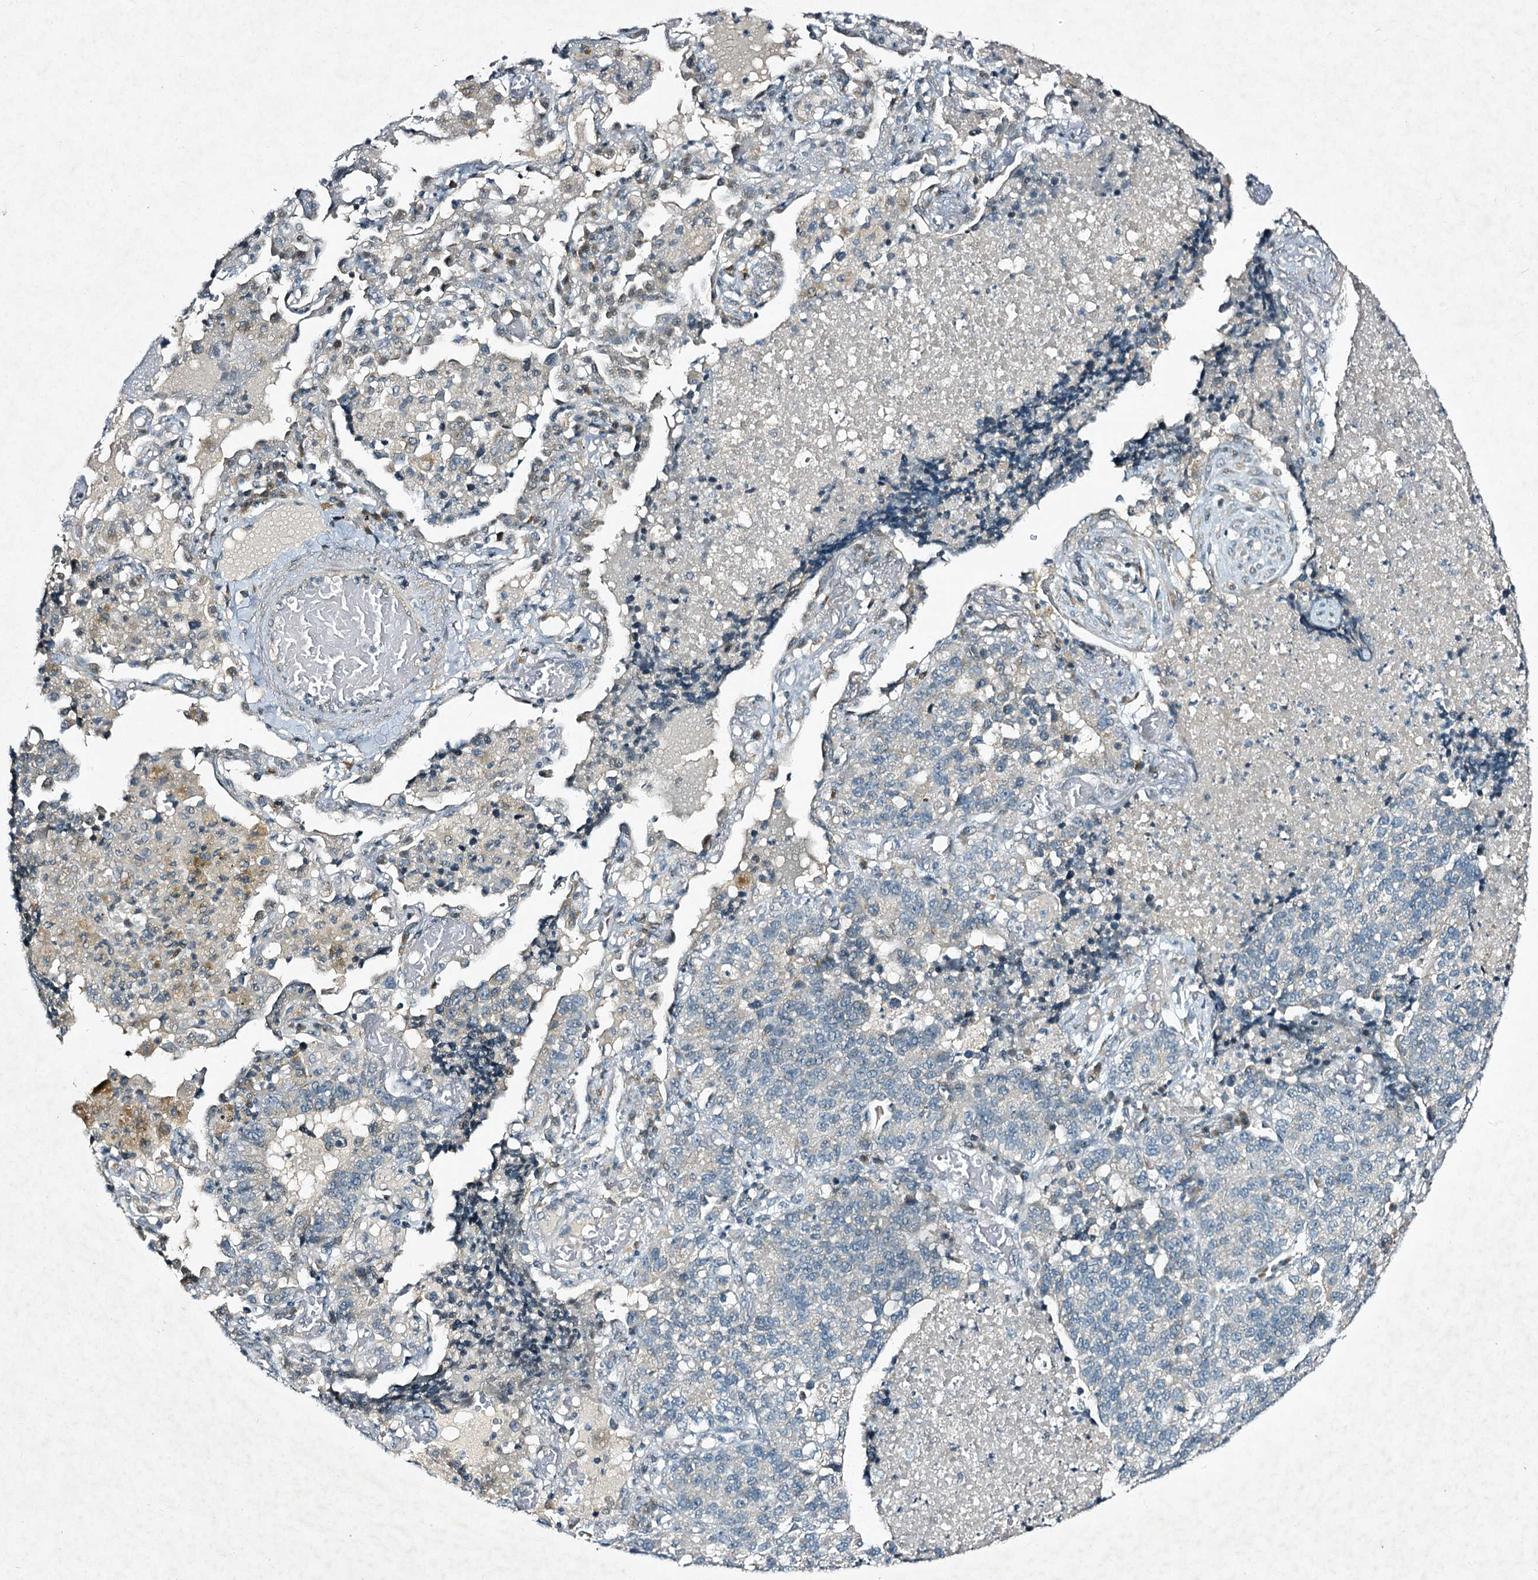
{"staining": {"intensity": "negative", "quantity": "none", "location": "none"}, "tissue": "lung cancer", "cell_type": "Tumor cells", "image_type": "cancer", "snomed": [{"axis": "morphology", "description": "Adenocarcinoma, NOS"}, {"axis": "topography", "description": "Lung"}], "caption": "A photomicrograph of human lung cancer is negative for staining in tumor cells.", "gene": "STAP1", "patient": {"sex": "male", "age": 49}}